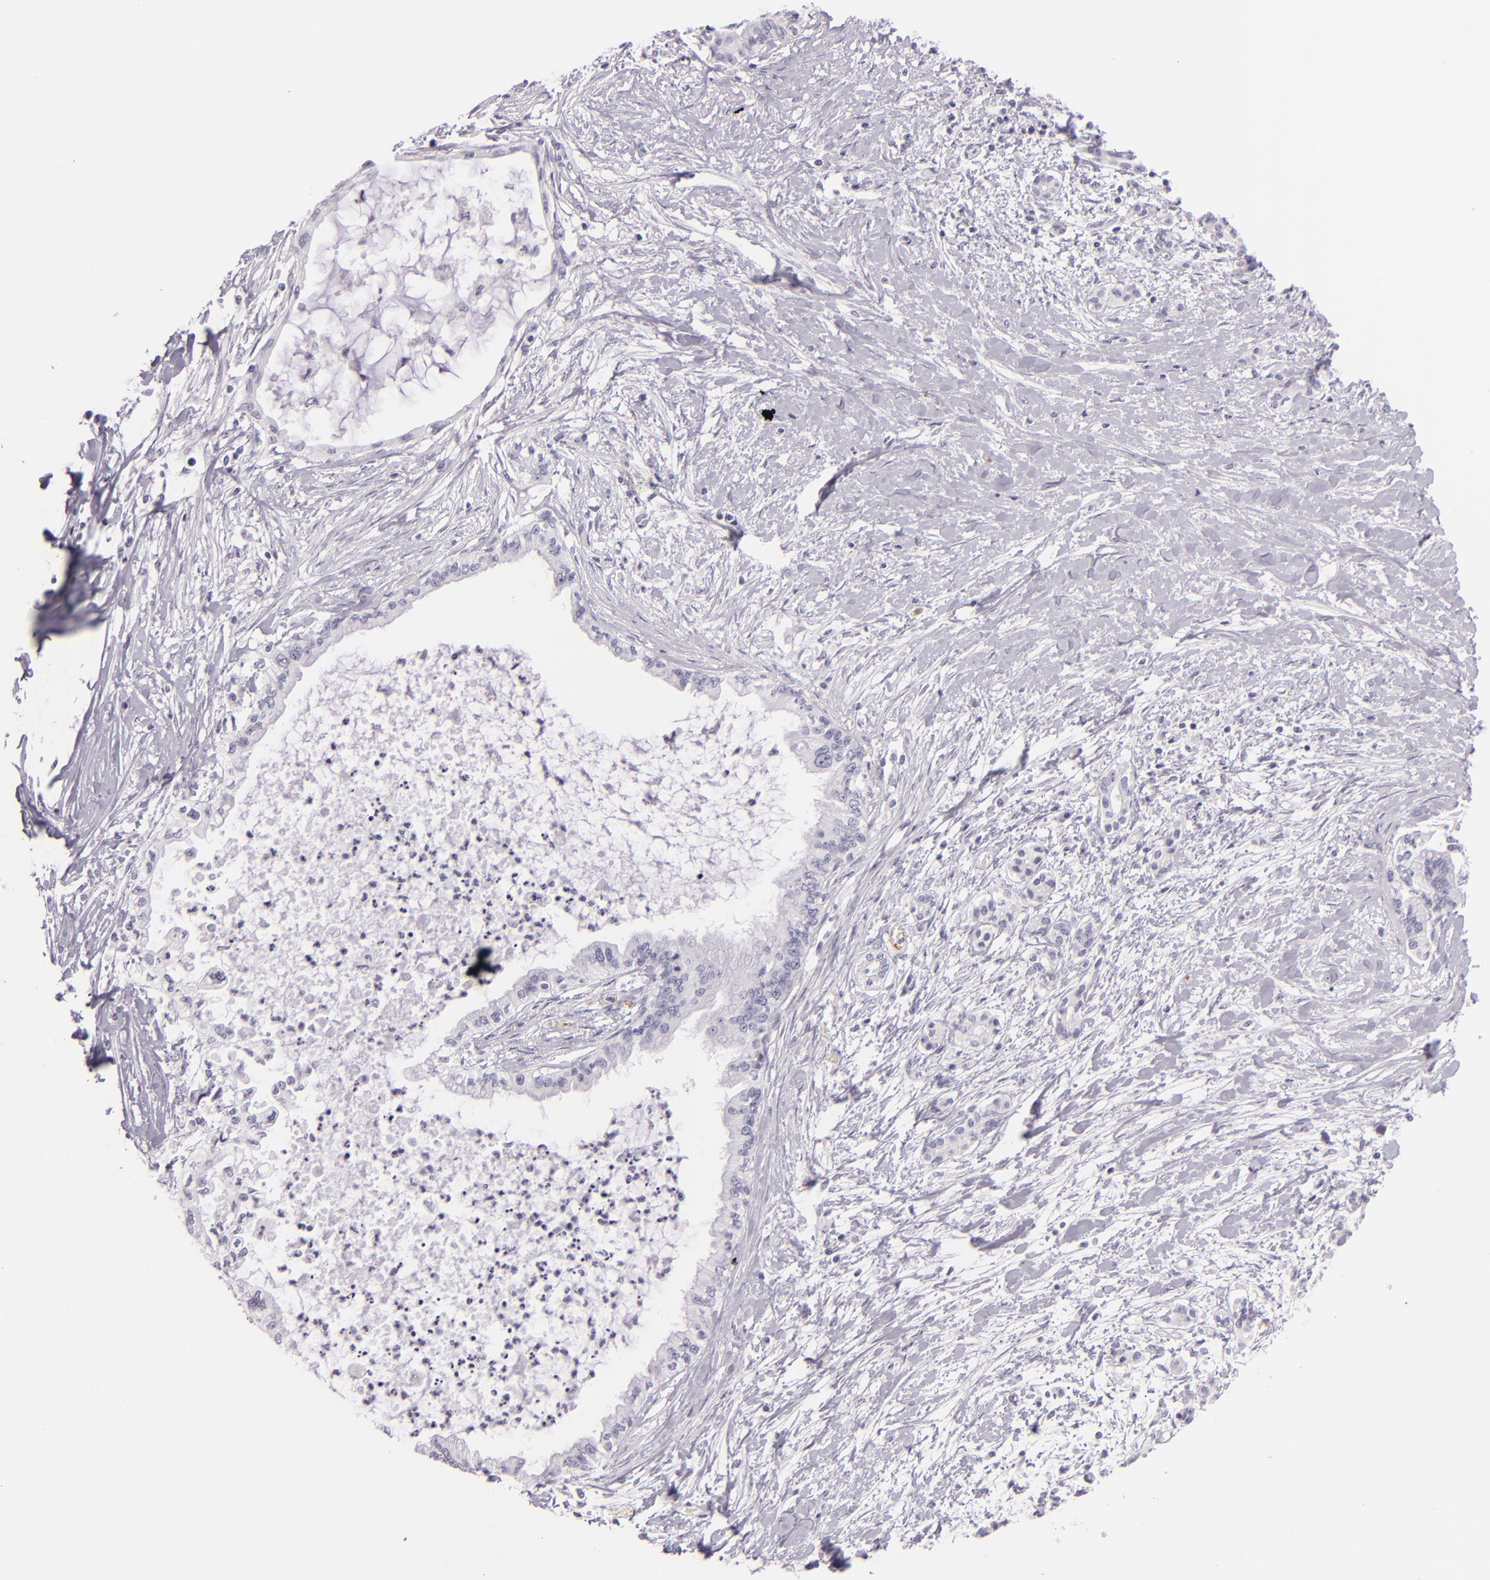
{"staining": {"intensity": "negative", "quantity": "none", "location": "none"}, "tissue": "pancreatic cancer", "cell_type": "Tumor cells", "image_type": "cancer", "snomed": [{"axis": "morphology", "description": "Adenocarcinoma, NOS"}, {"axis": "topography", "description": "Pancreas"}], "caption": "Adenocarcinoma (pancreatic) was stained to show a protein in brown. There is no significant expression in tumor cells.", "gene": "SELP", "patient": {"sex": "female", "age": 64}}